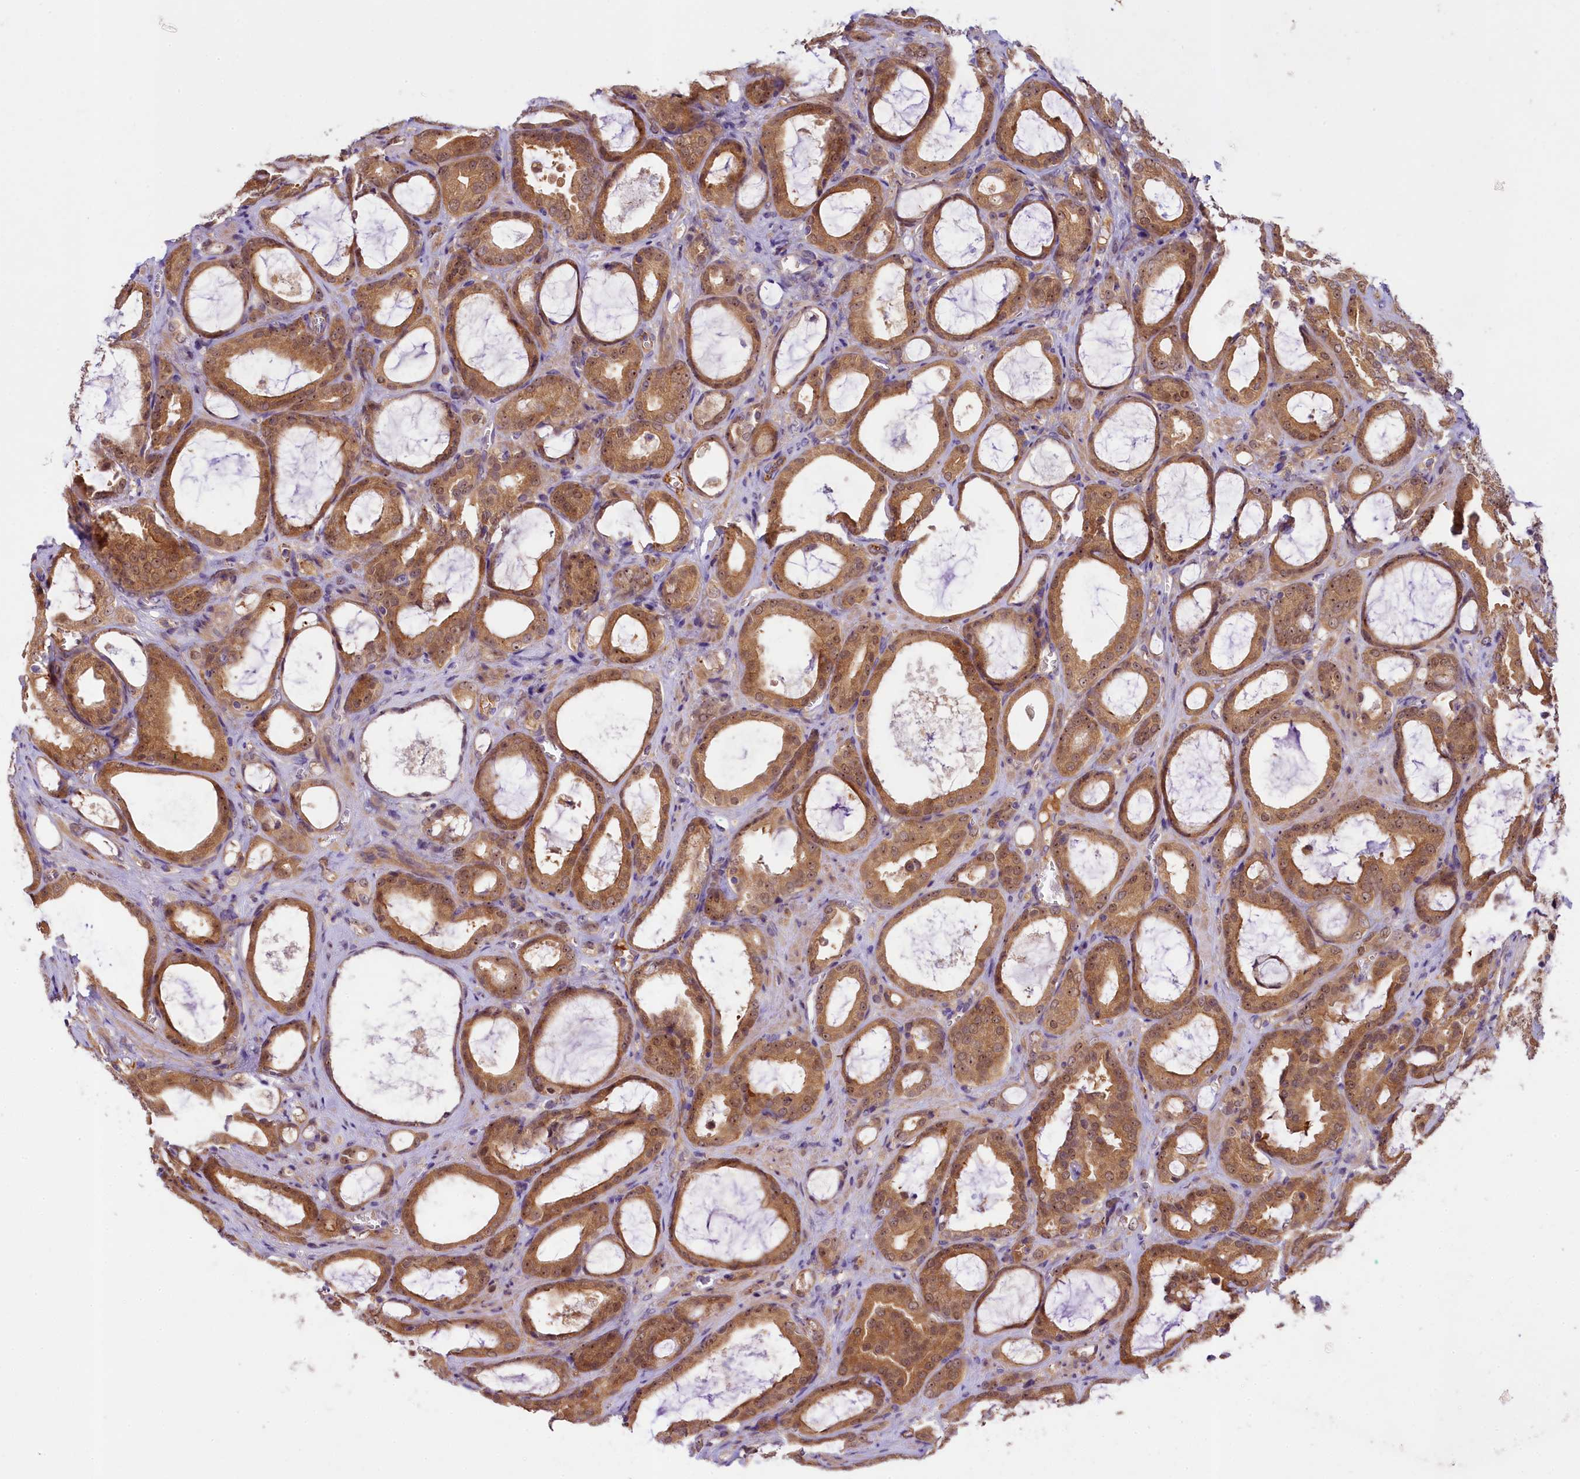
{"staining": {"intensity": "moderate", "quantity": ">75%", "location": "cytoplasmic/membranous"}, "tissue": "prostate cancer", "cell_type": "Tumor cells", "image_type": "cancer", "snomed": [{"axis": "morphology", "description": "Adenocarcinoma, High grade"}, {"axis": "topography", "description": "Prostate"}], "caption": "Immunohistochemistry (DAB (3,3'-diaminobenzidine)) staining of prostate adenocarcinoma (high-grade) exhibits moderate cytoplasmic/membranous protein staining in approximately >75% of tumor cells.", "gene": "UBXN6", "patient": {"sex": "male", "age": 72}}